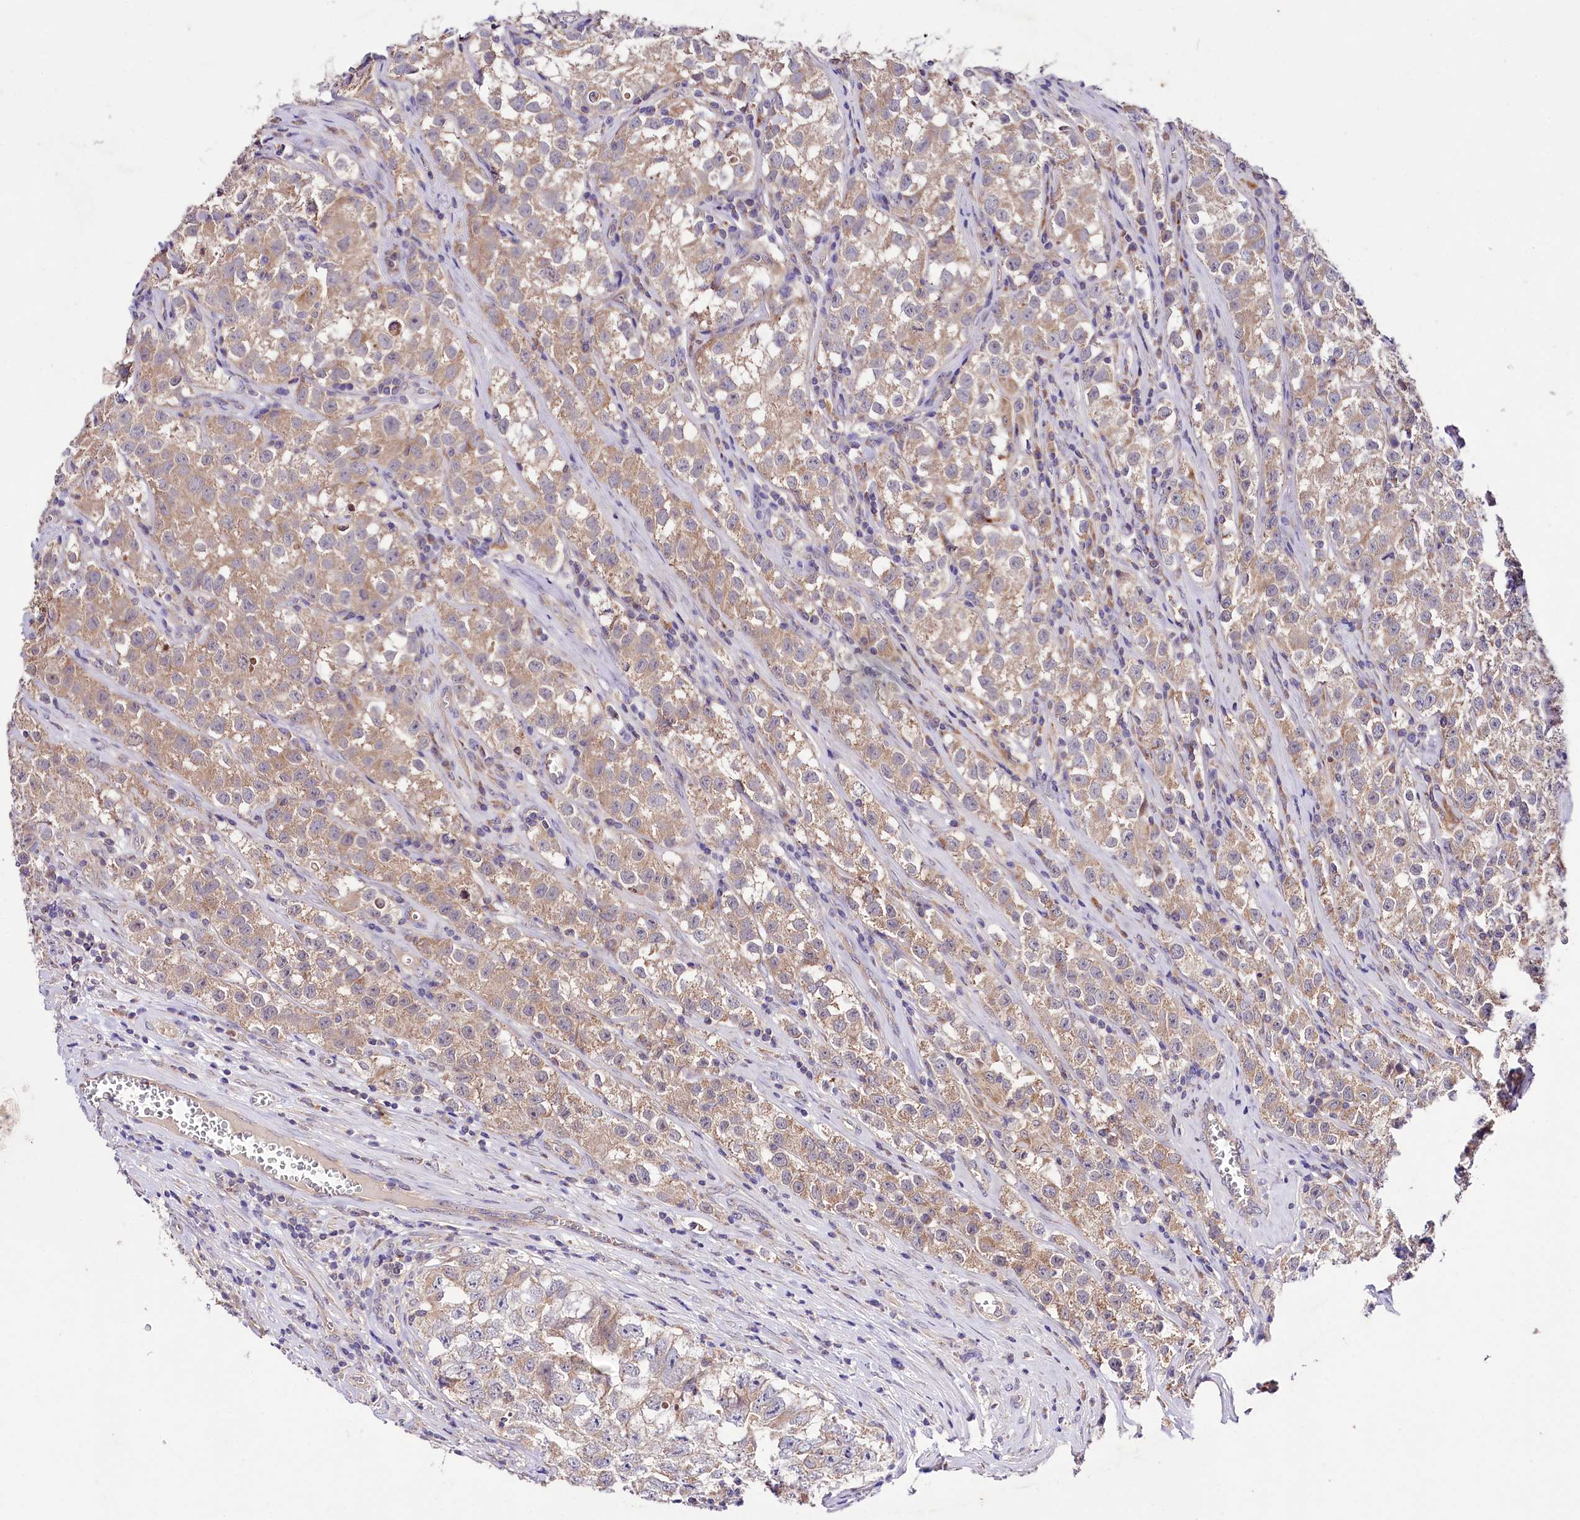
{"staining": {"intensity": "weak", "quantity": "25%-75%", "location": "cytoplasmic/membranous"}, "tissue": "testis cancer", "cell_type": "Tumor cells", "image_type": "cancer", "snomed": [{"axis": "morphology", "description": "Seminoma, NOS"}, {"axis": "morphology", "description": "Carcinoma, Embryonal, NOS"}, {"axis": "topography", "description": "Testis"}], "caption": "Immunohistochemical staining of human testis cancer (embryonal carcinoma) shows weak cytoplasmic/membranous protein expression in approximately 25%-75% of tumor cells.", "gene": "ZNF45", "patient": {"sex": "male", "age": 43}}